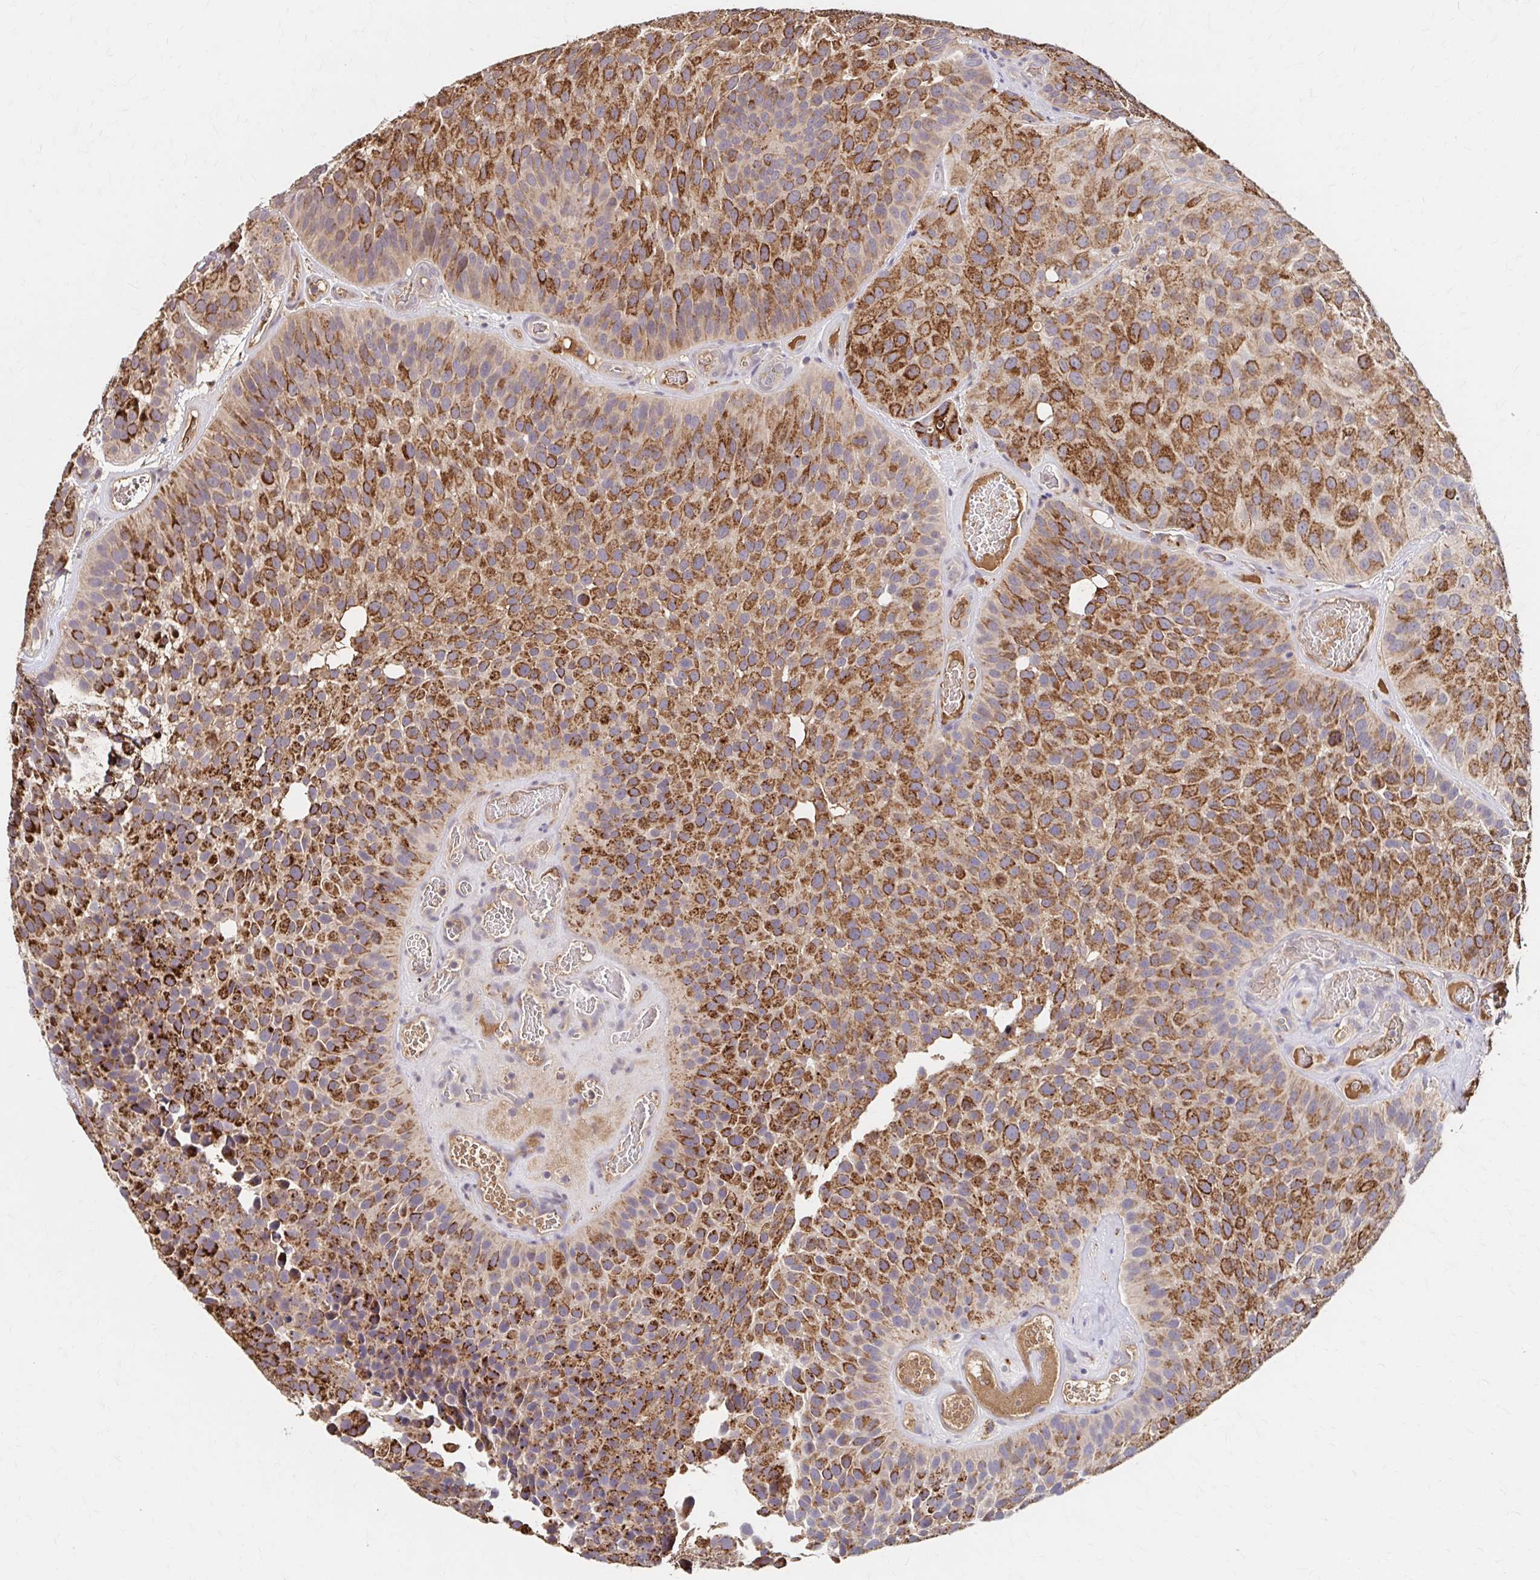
{"staining": {"intensity": "moderate", "quantity": ">75%", "location": "cytoplasmic/membranous"}, "tissue": "urothelial cancer", "cell_type": "Tumor cells", "image_type": "cancer", "snomed": [{"axis": "morphology", "description": "Urothelial carcinoma, Low grade"}, {"axis": "topography", "description": "Urinary bladder"}], "caption": "Immunohistochemistry (IHC) of low-grade urothelial carcinoma shows medium levels of moderate cytoplasmic/membranous expression in approximately >75% of tumor cells. (DAB (3,3'-diaminobenzidine) IHC, brown staining for protein, blue staining for nuclei).", "gene": "HMGCS2", "patient": {"sex": "male", "age": 76}}